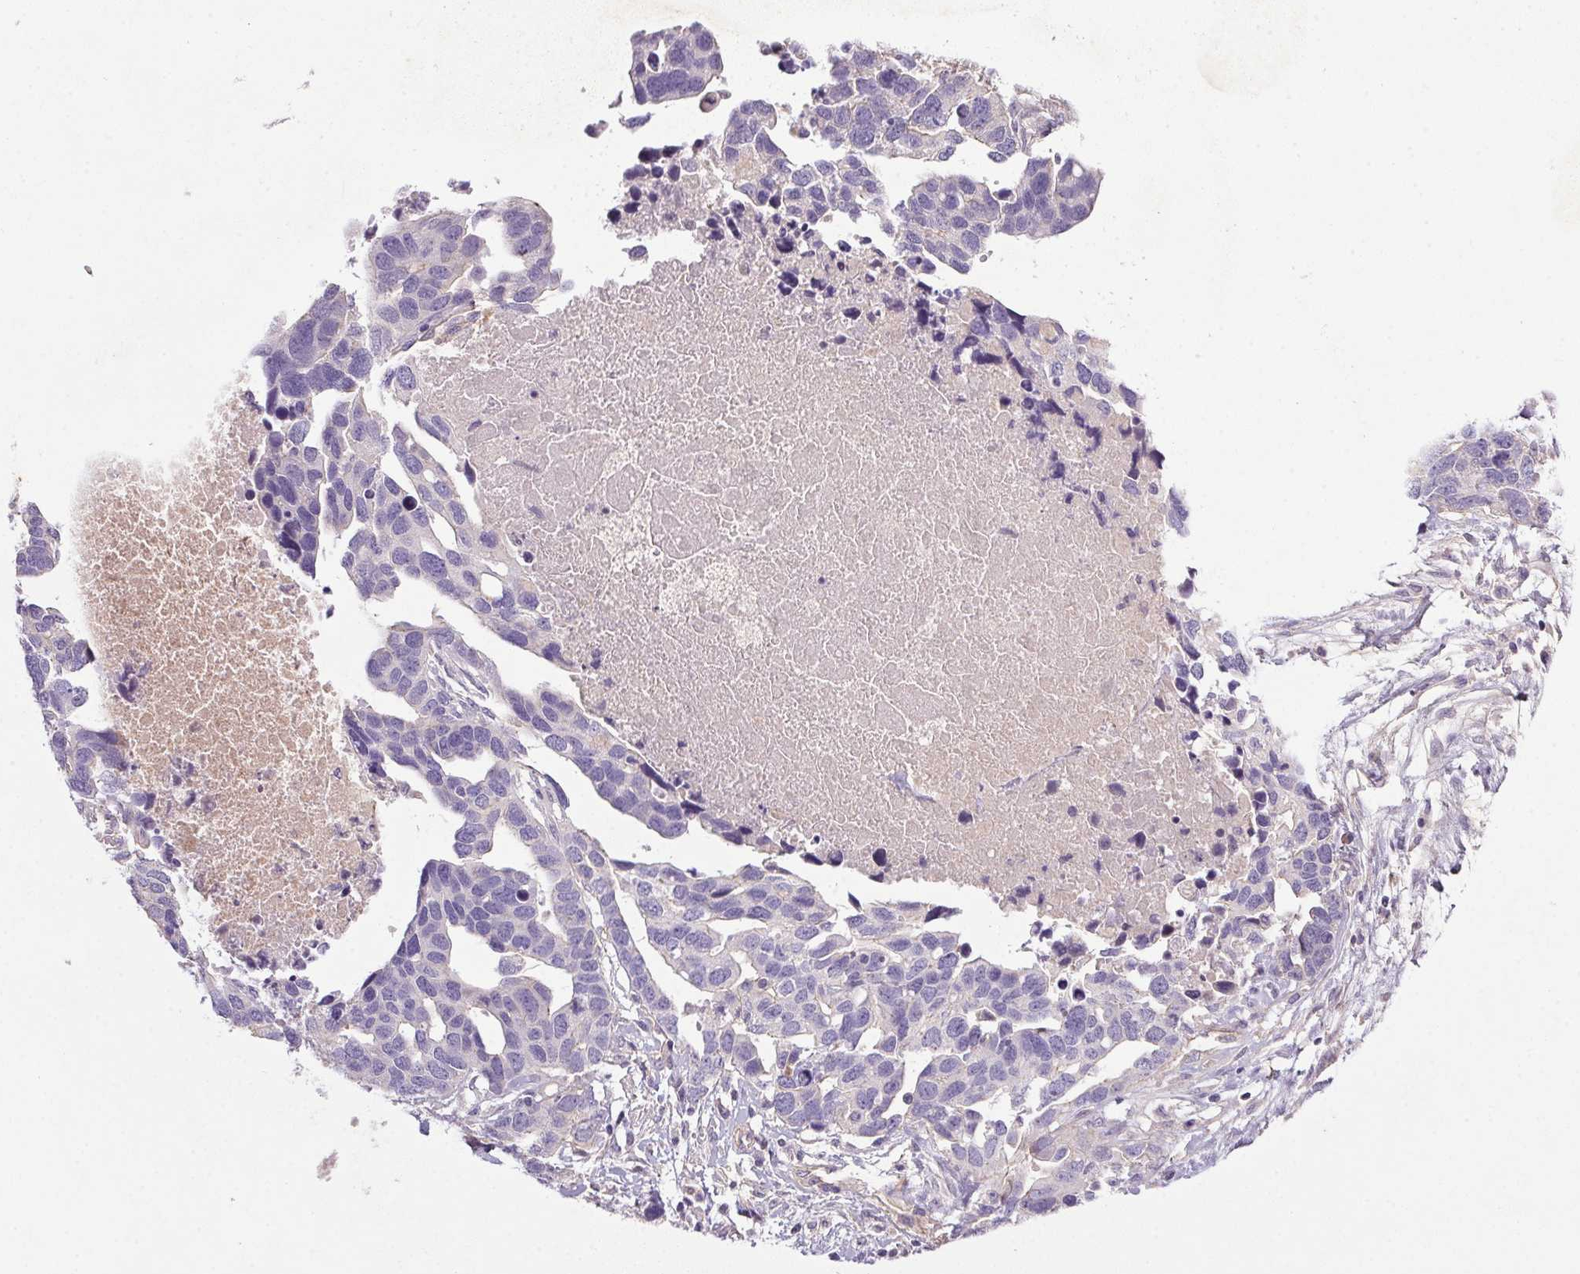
{"staining": {"intensity": "negative", "quantity": "none", "location": "none"}, "tissue": "ovarian cancer", "cell_type": "Tumor cells", "image_type": "cancer", "snomed": [{"axis": "morphology", "description": "Cystadenocarcinoma, serous, NOS"}, {"axis": "topography", "description": "Ovary"}], "caption": "Immunohistochemical staining of ovarian serous cystadenocarcinoma reveals no significant expression in tumor cells.", "gene": "APOC4", "patient": {"sex": "female", "age": 54}}